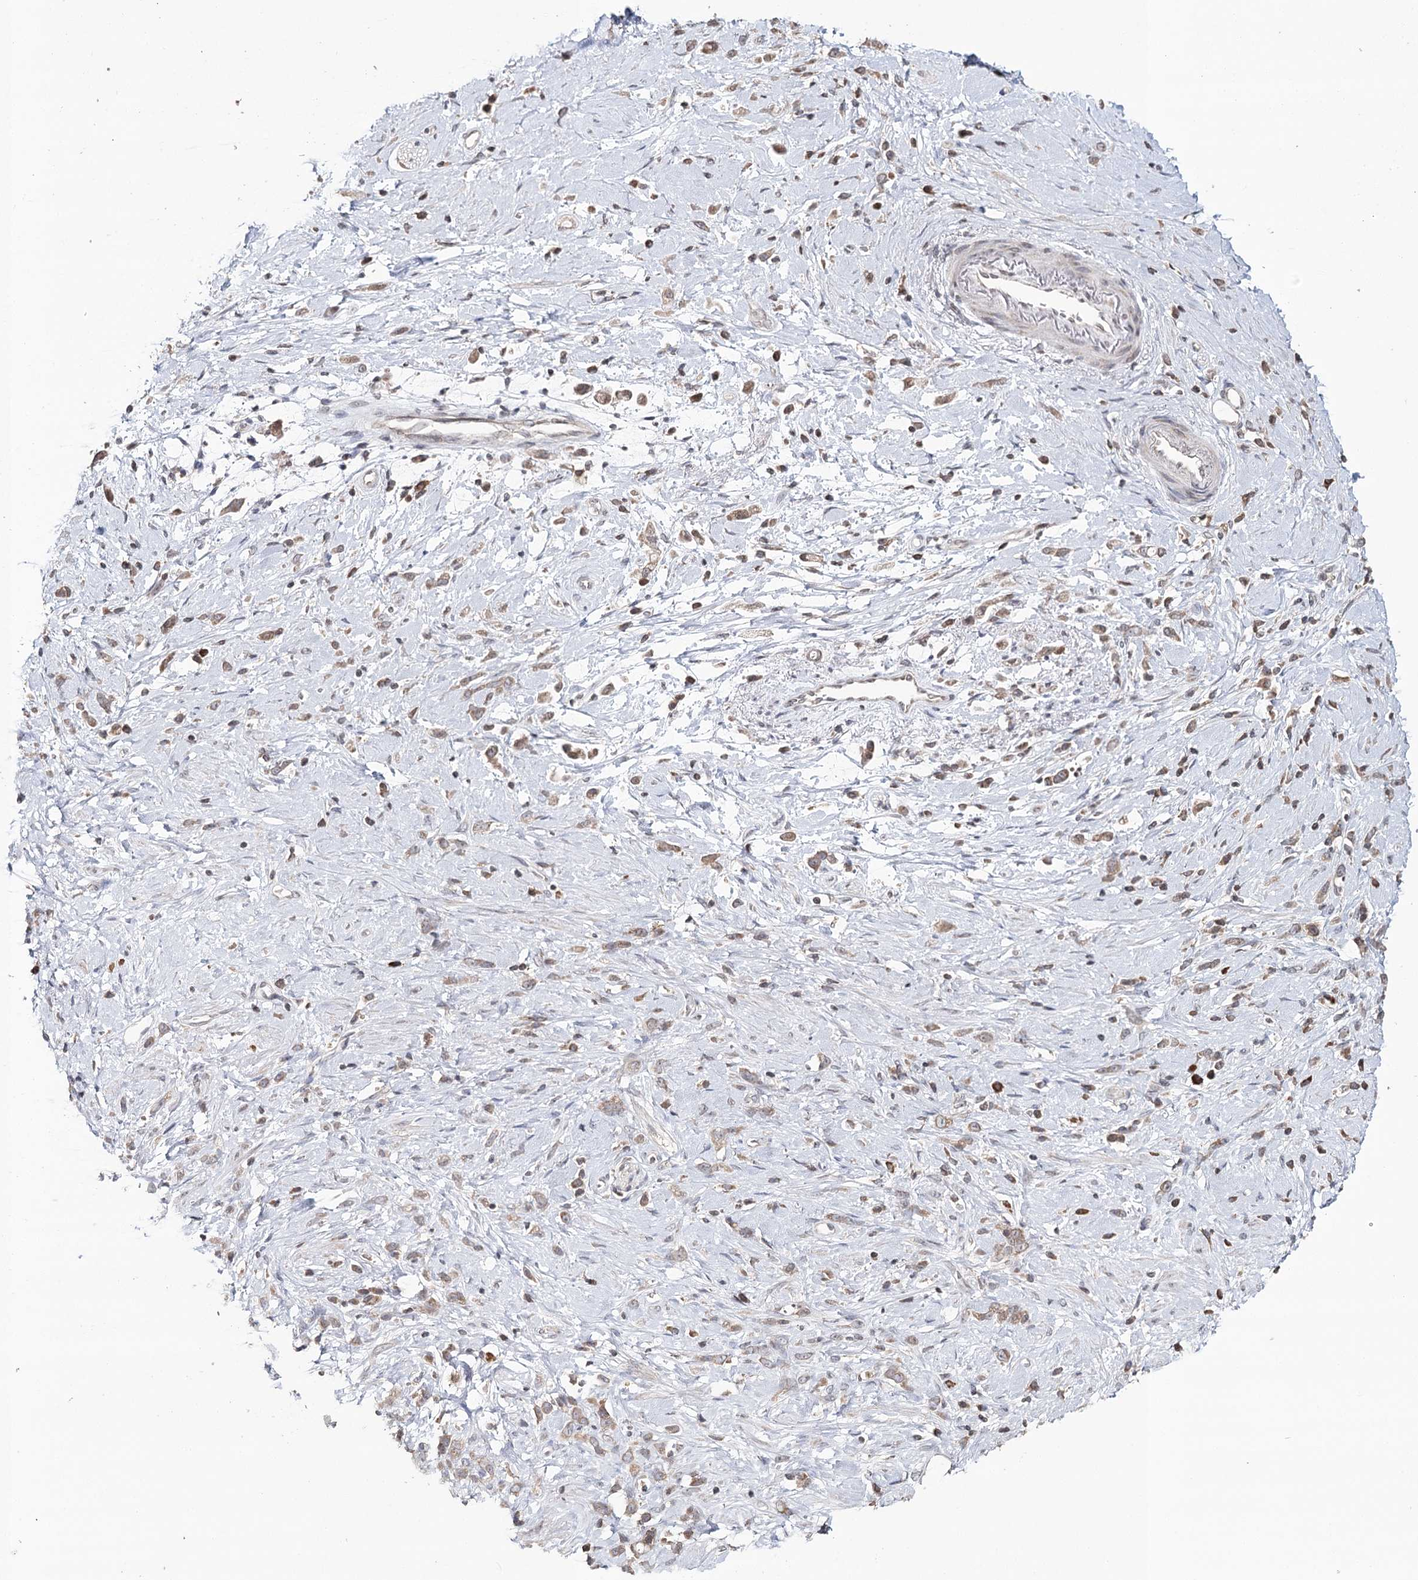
{"staining": {"intensity": "moderate", "quantity": ">75%", "location": "cytoplasmic/membranous"}, "tissue": "stomach cancer", "cell_type": "Tumor cells", "image_type": "cancer", "snomed": [{"axis": "morphology", "description": "Adenocarcinoma, NOS"}, {"axis": "topography", "description": "Stomach"}], "caption": "High-magnification brightfield microscopy of stomach cancer (adenocarcinoma) stained with DAB (3,3'-diaminobenzidine) (brown) and counterstained with hematoxylin (blue). tumor cells exhibit moderate cytoplasmic/membranous expression is seen in about>75% of cells. Ihc stains the protein in brown and the nuclei are stained blue.", "gene": "ICOS", "patient": {"sex": "female", "age": 60}}